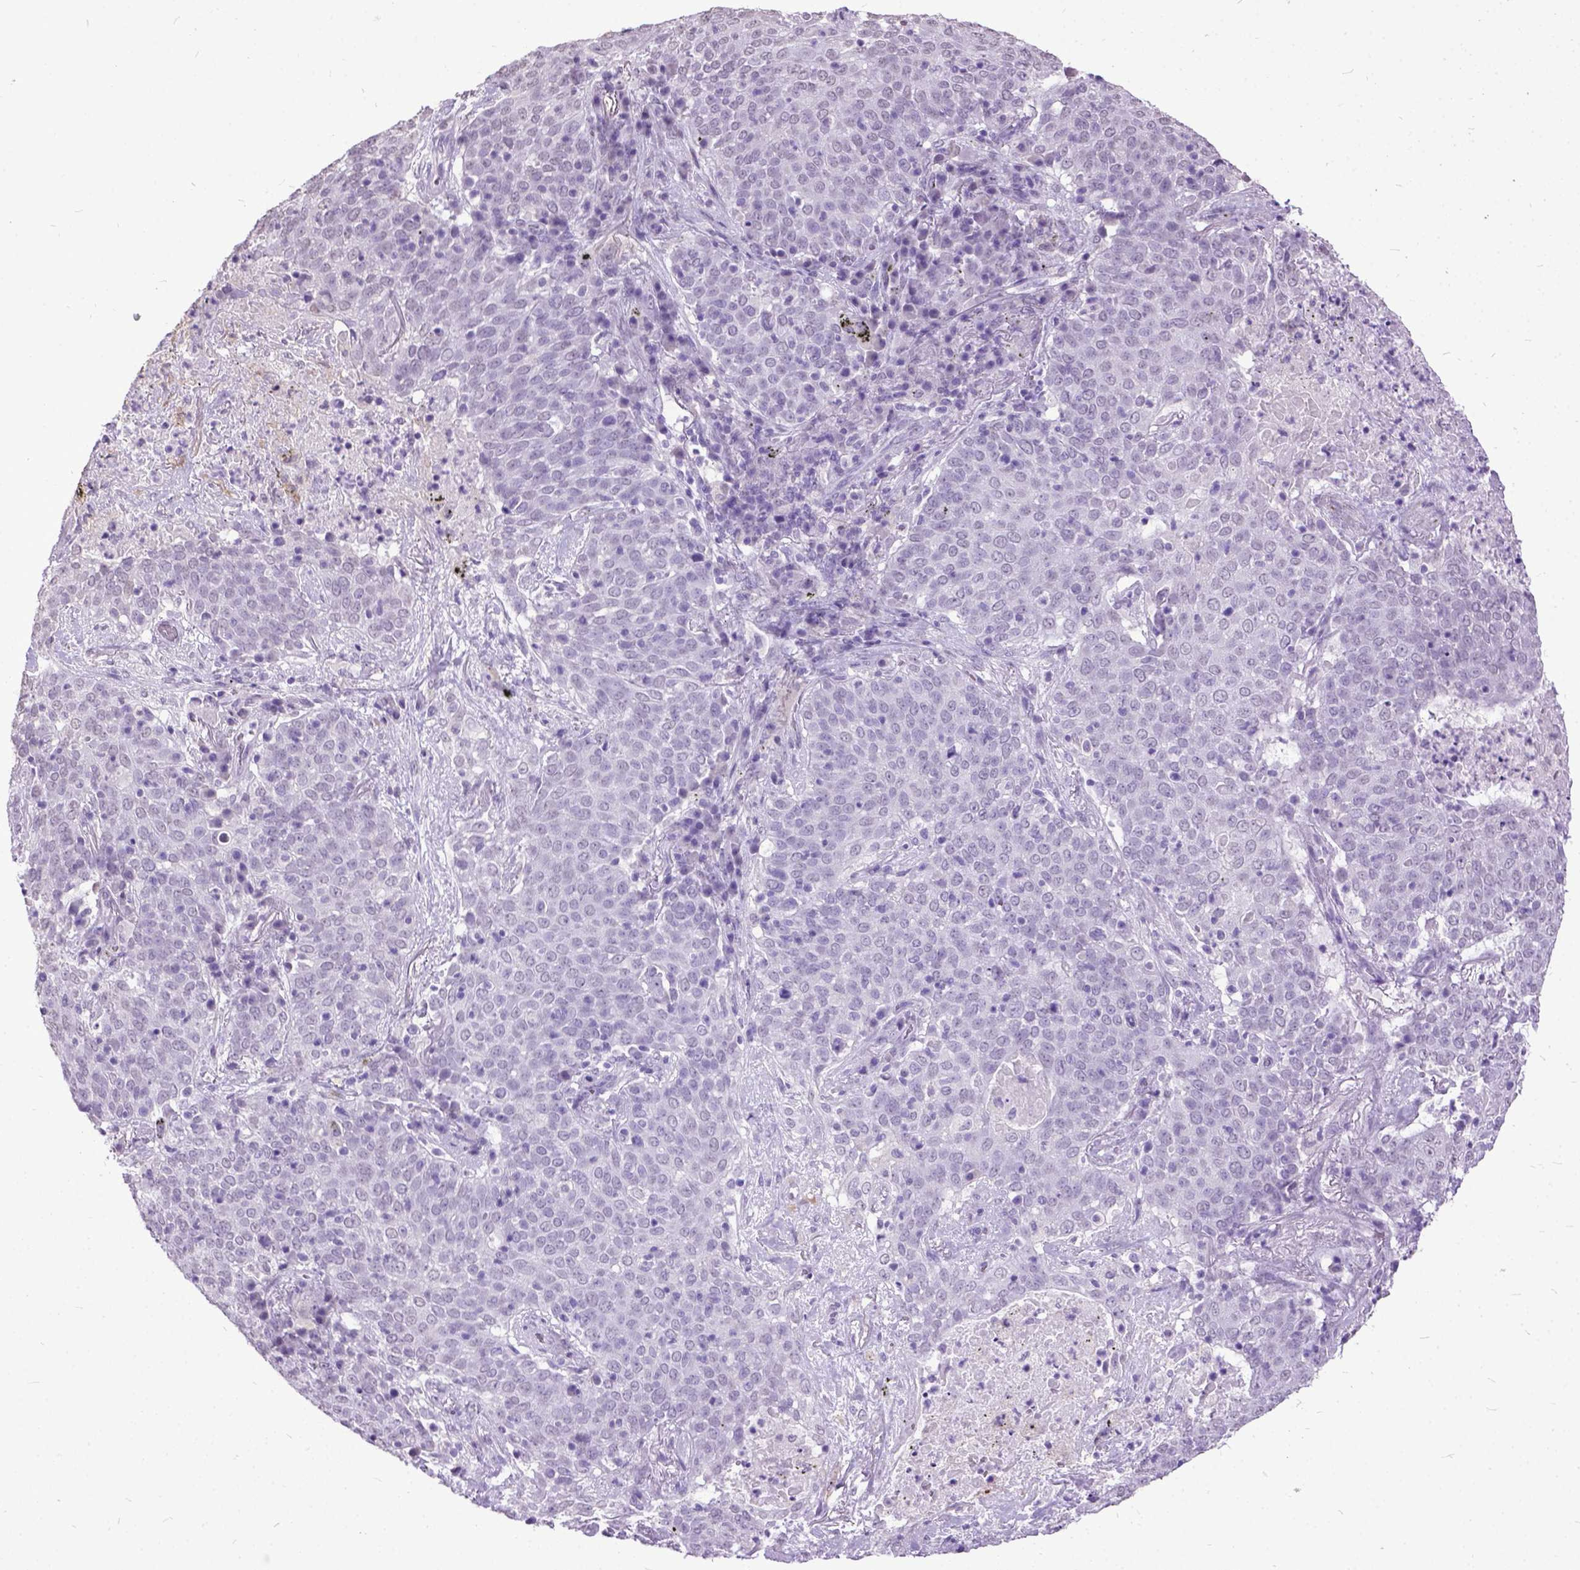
{"staining": {"intensity": "negative", "quantity": "none", "location": "none"}, "tissue": "lung cancer", "cell_type": "Tumor cells", "image_type": "cancer", "snomed": [{"axis": "morphology", "description": "Squamous cell carcinoma, NOS"}, {"axis": "topography", "description": "Lung"}], "caption": "The immunohistochemistry (IHC) micrograph has no significant expression in tumor cells of lung cancer (squamous cell carcinoma) tissue.", "gene": "MARCHF10", "patient": {"sex": "male", "age": 82}}